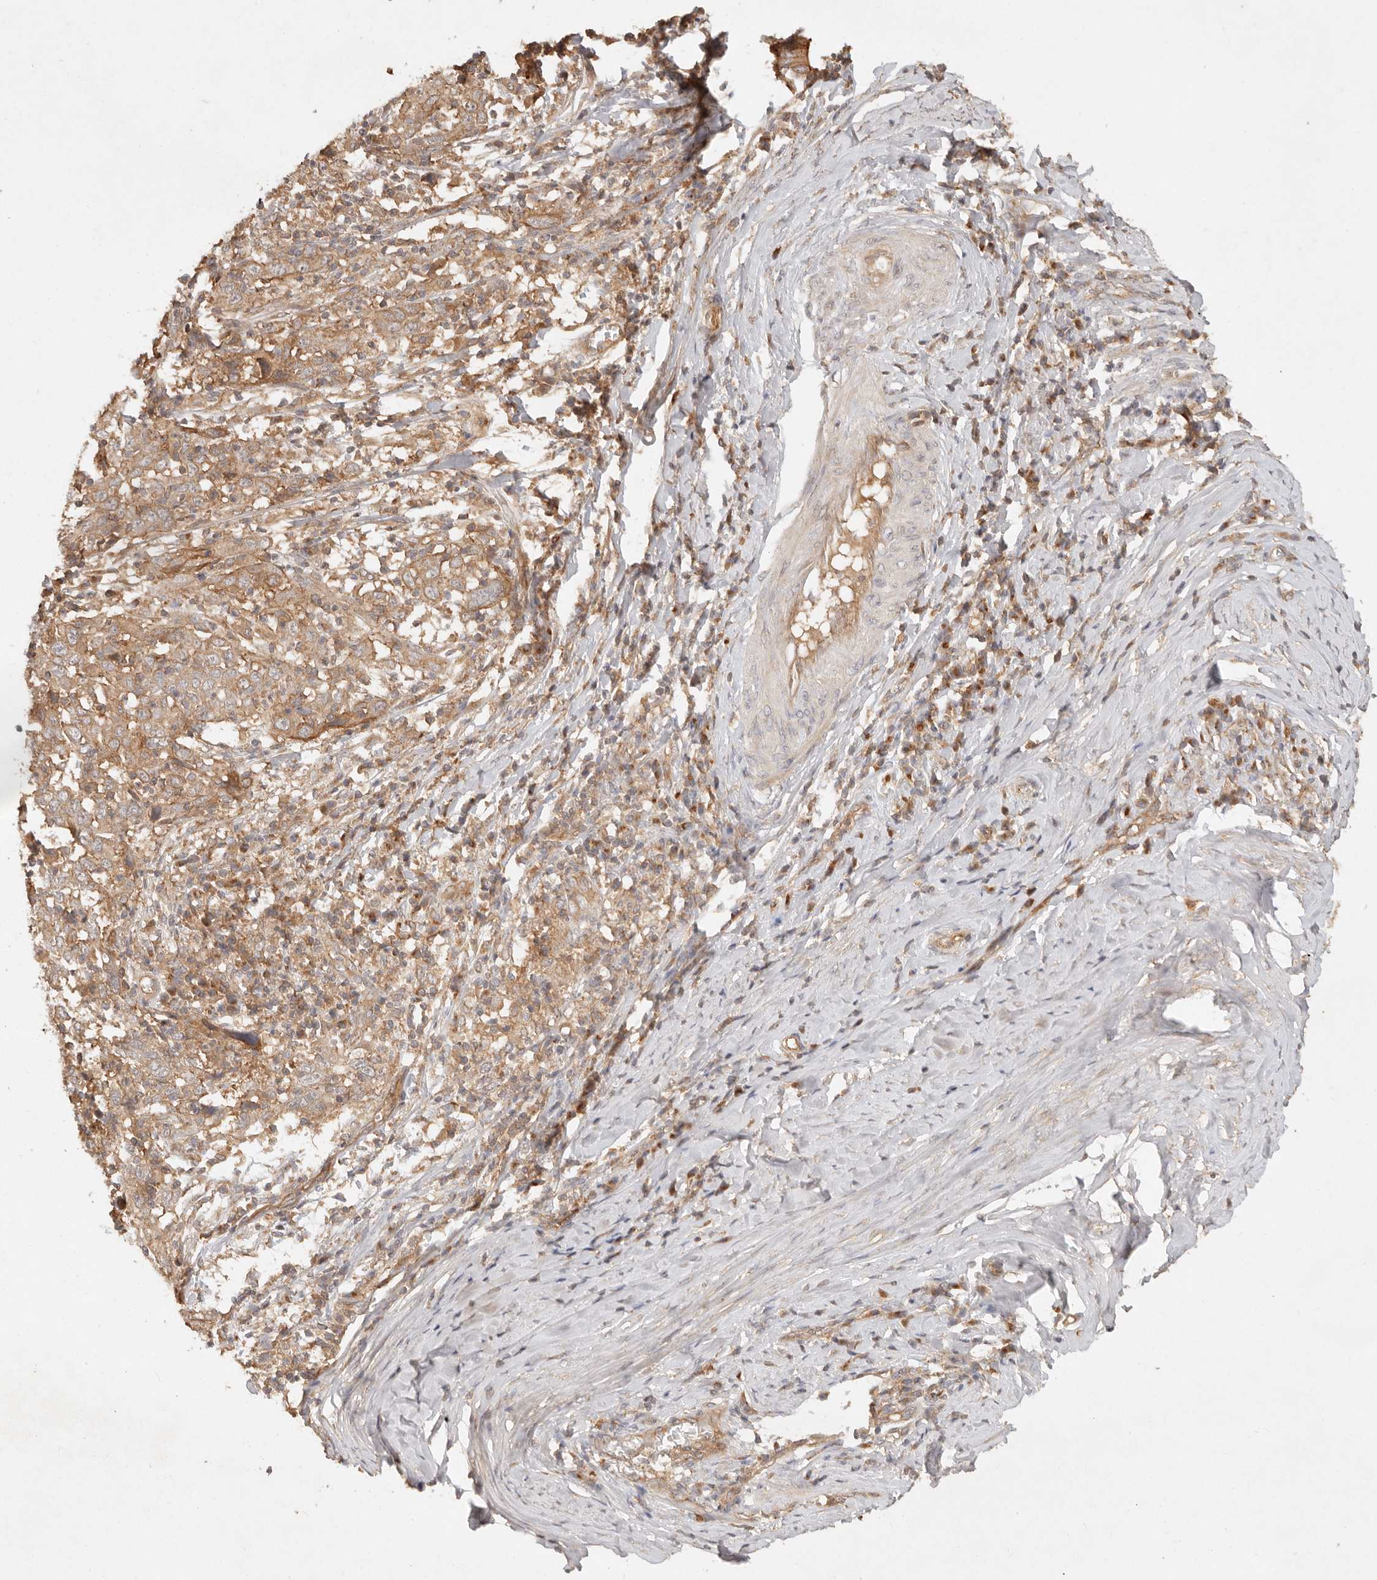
{"staining": {"intensity": "moderate", "quantity": ">75%", "location": "cytoplasmic/membranous"}, "tissue": "cervical cancer", "cell_type": "Tumor cells", "image_type": "cancer", "snomed": [{"axis": "morphology", "description": "Squamous cell carcinoma, NOS"}, {"axis": "topography", "description": "Cervix"}], "caption": "DAB (3,3'-diaminobenzidine) immunohistochemical staining of human squamous cell carcinoma (cervical) shows moderate cytoplasmic/membranous protein positivity in about >75% of tumor cells. The protein is stained brown, and the nuclei are stained in blue (DAB IHC with brightfield microscopy, high magnification).", "gene": "HECTD3", "patient": {"sex": "female", "age": 46}}